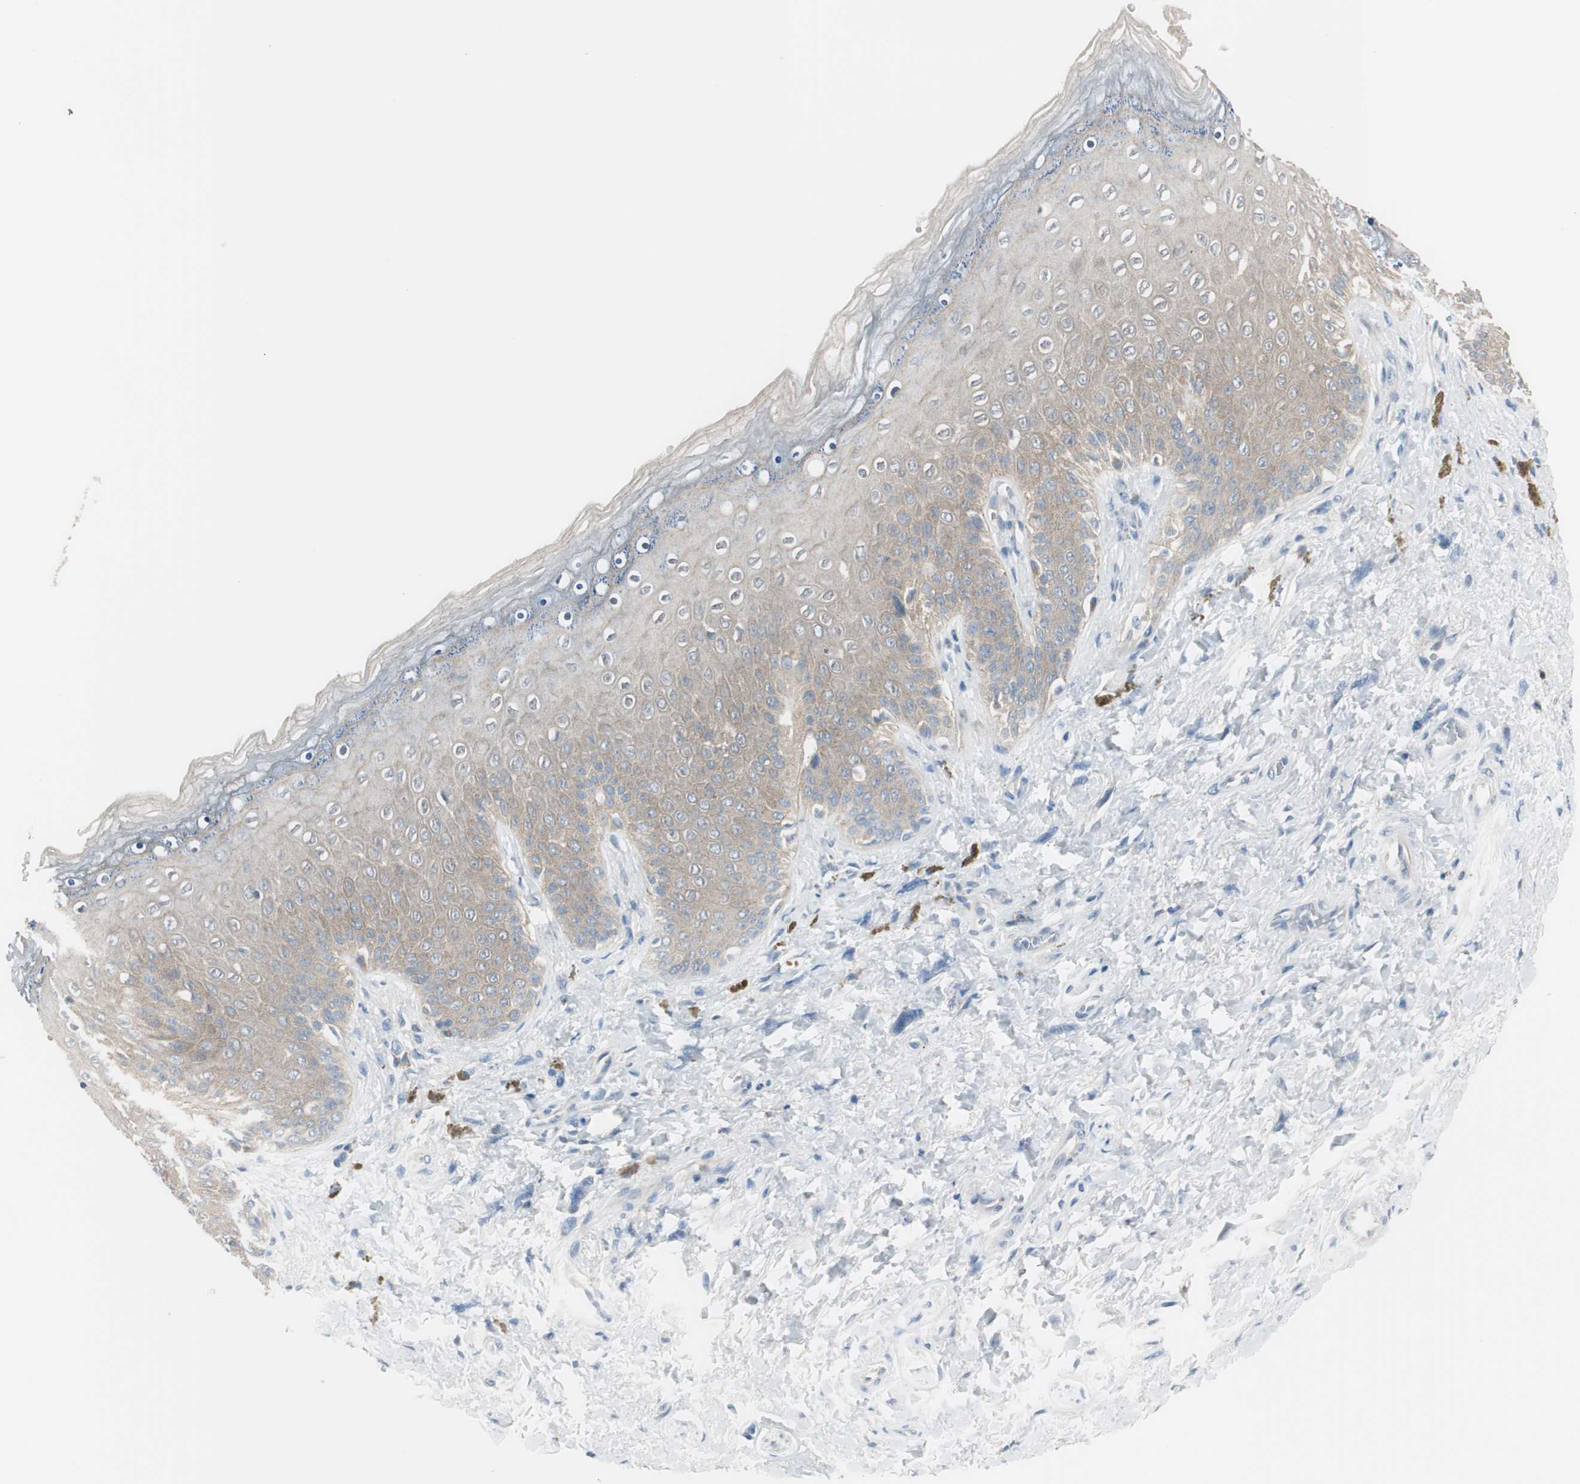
{"staining": {"intensity": "weak", "quantity": ">75%", "location": "cytoplasmic/membranous"}, "tissue": "skin", "cell_type": "Epidermal cells", "image_type": "normal", "snomed": [{"axis": "morphology", "description": "Normal tissue, NOS"}, {"axis": "topography", "description": "Anal"}], "caption": "The photomicrograph demonstrates staining of benign skin, revealing weak cytoplasmic/membranous protein expression (brown color) within epidermal cells. (Stains: DAB (3,3'-diaminobenzidine) in brown, nuclei in blue, Microscopy: brightfield microscopy at high magnification).", "gene": "SLC9A3R1", "patient": {"sex": "female", "age": 46}}